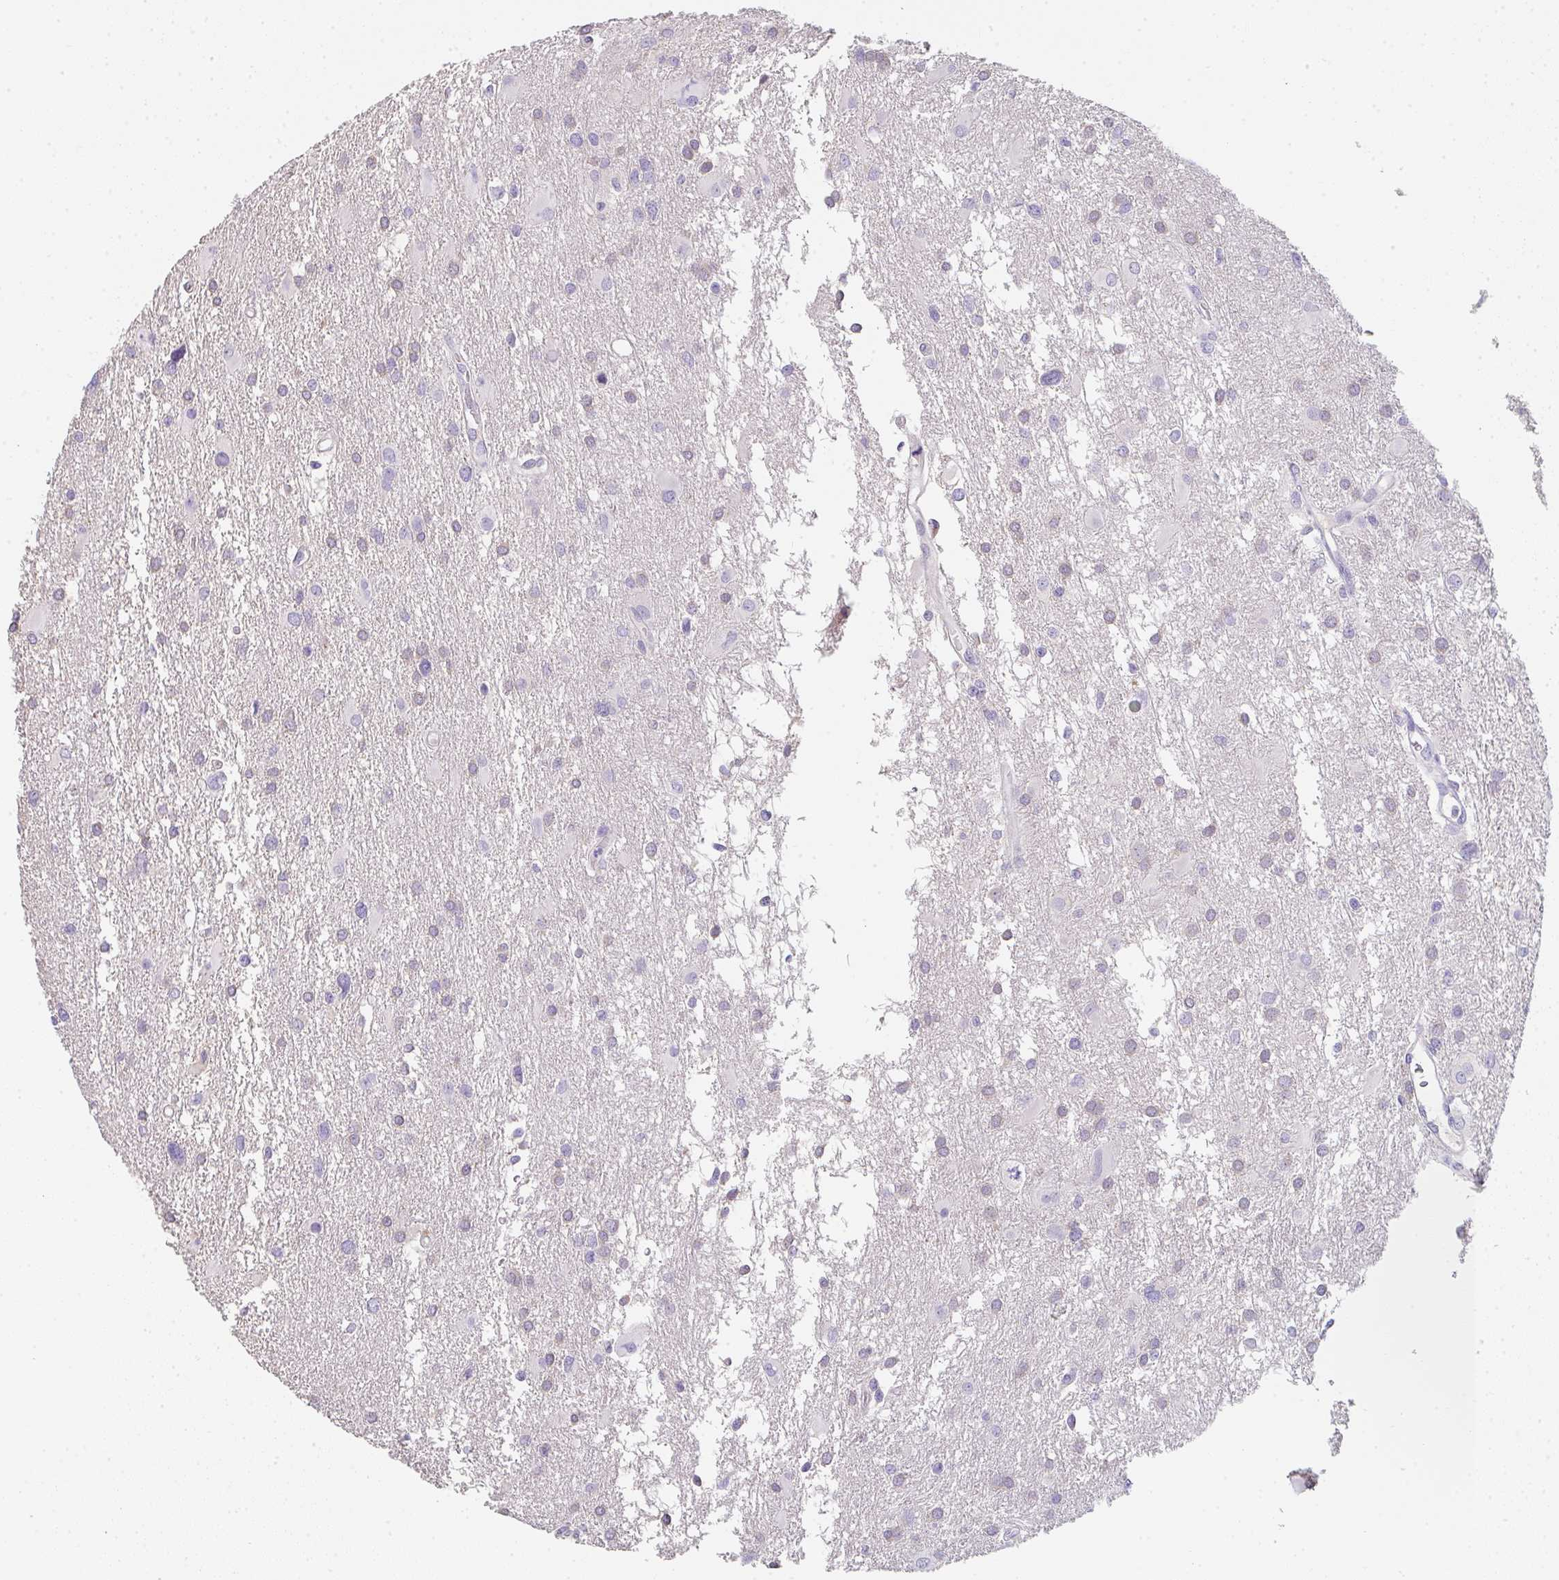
{"staining": {"intensity": "negative", "quantity": "none", "location": "none"}, "tissue": "glioma", "cell_type": "Tumor cells", "image_type": "cancer", "snomed": [{"axis": "morphology", "description": "Glioma, malignant, High grade"}, {"axis": "topography", "description": "Brain"}], "caption": "Tumor cells are negative for brown protein staining in malignant glioma (high-grade). (DAB (3,3'-diaminobenzidine) immunohistochemistry (IHC), high magnification).", "gene": "ZNF215", "patient": {"sex": "male", "age": 53}}